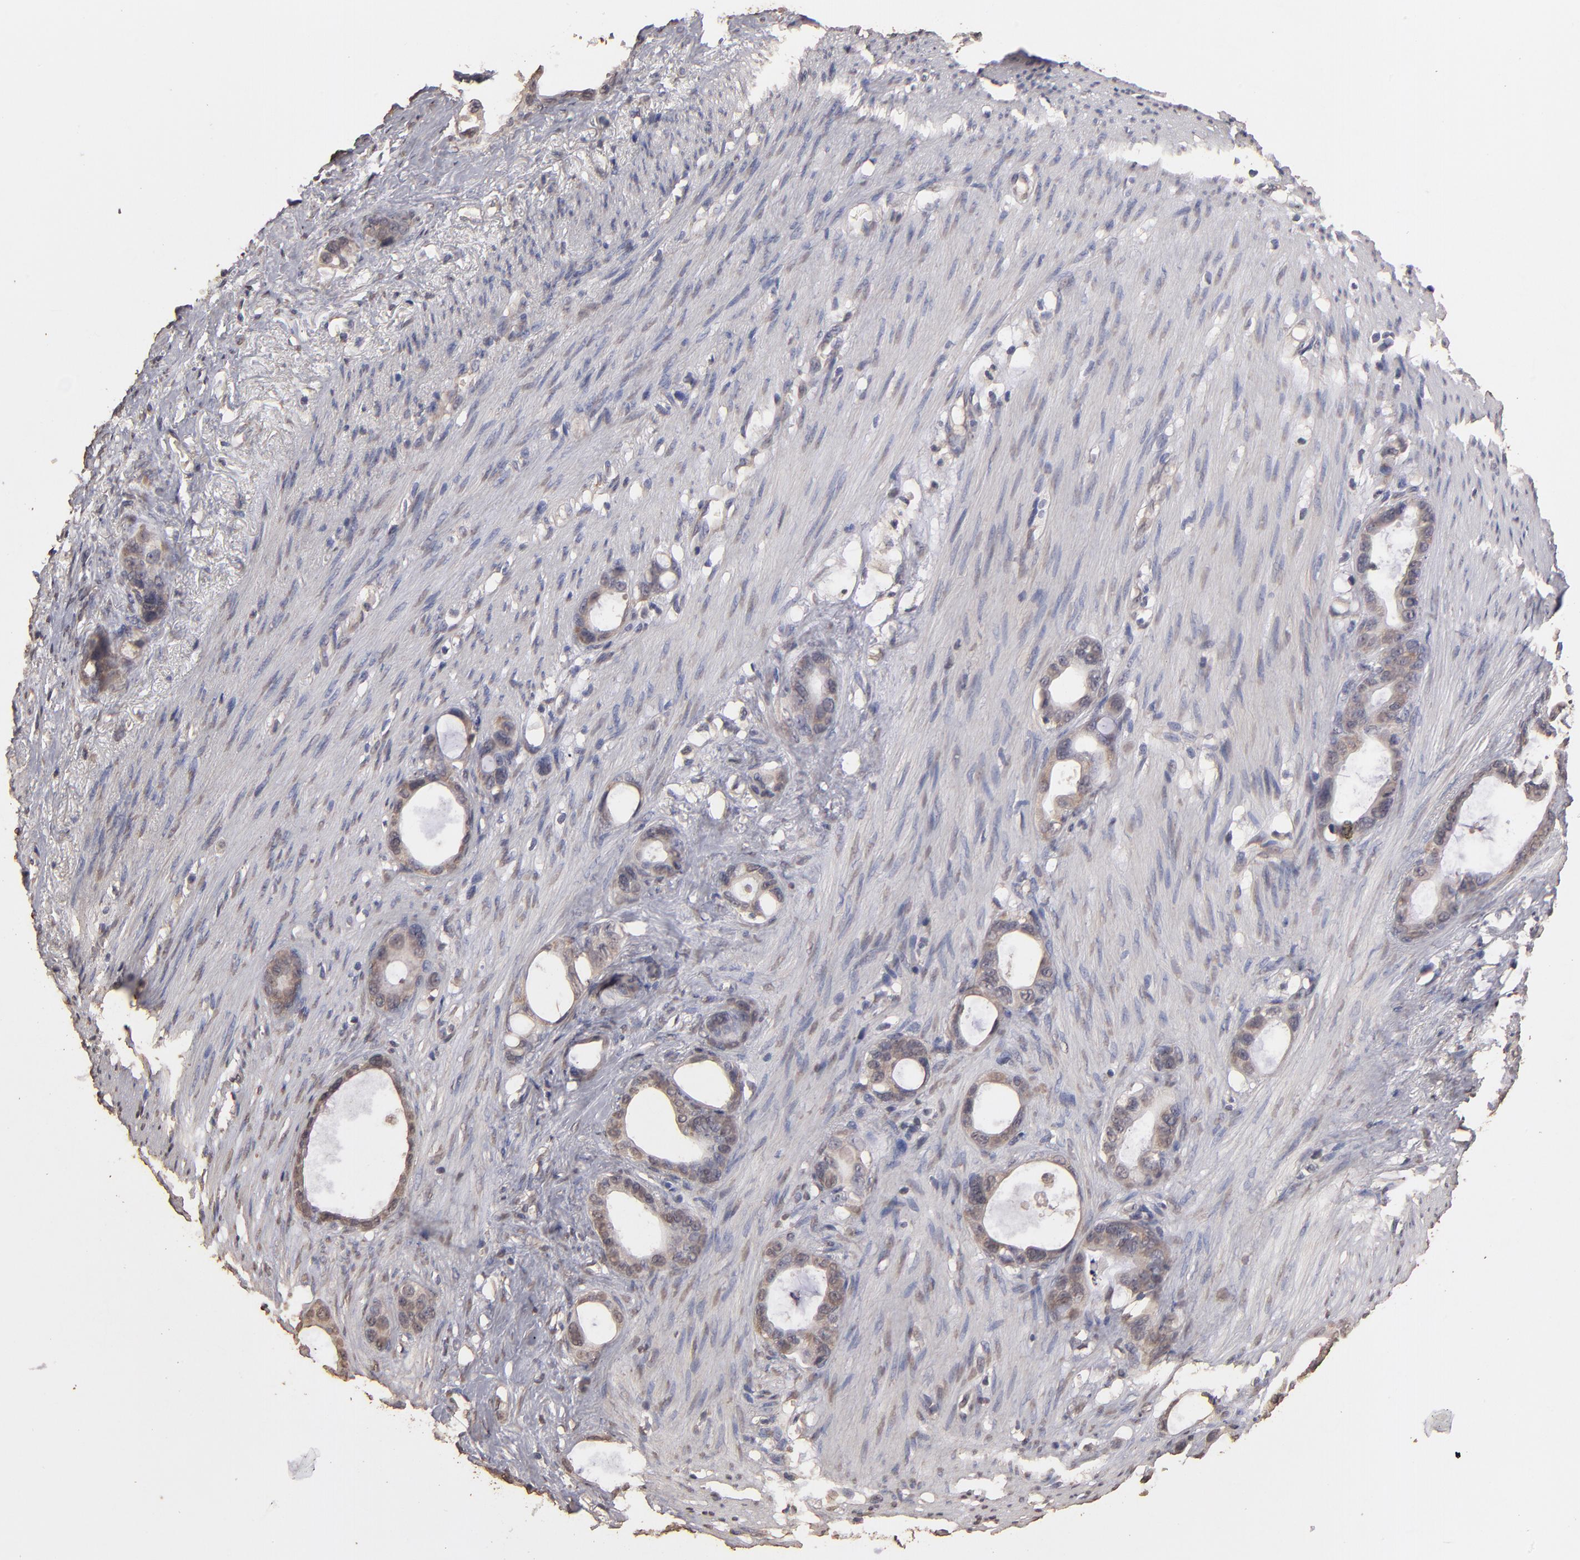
{"staining": {"intensity": "weak", "quantity": ">75%", "location": "cytoplasmic/membranous"}, "tissue": "stomach cancer", "cell_type": "Tumor cells", "image_type": "cancer", "snomed": [{"axis": "morphology", "description": "Adenocarcinoma, NOS"}, {"axis": "topography", "description": "Stomach"}], "caption": "Immunohistochemistry (IHC) of adenocarcinoma (stomach) exhibits low levels of weak cytoplasmic/membranous positivity in about >75% of tumor cells.", "gene": "OPHN1", "patient": {"sex": "female", "age": 75}}